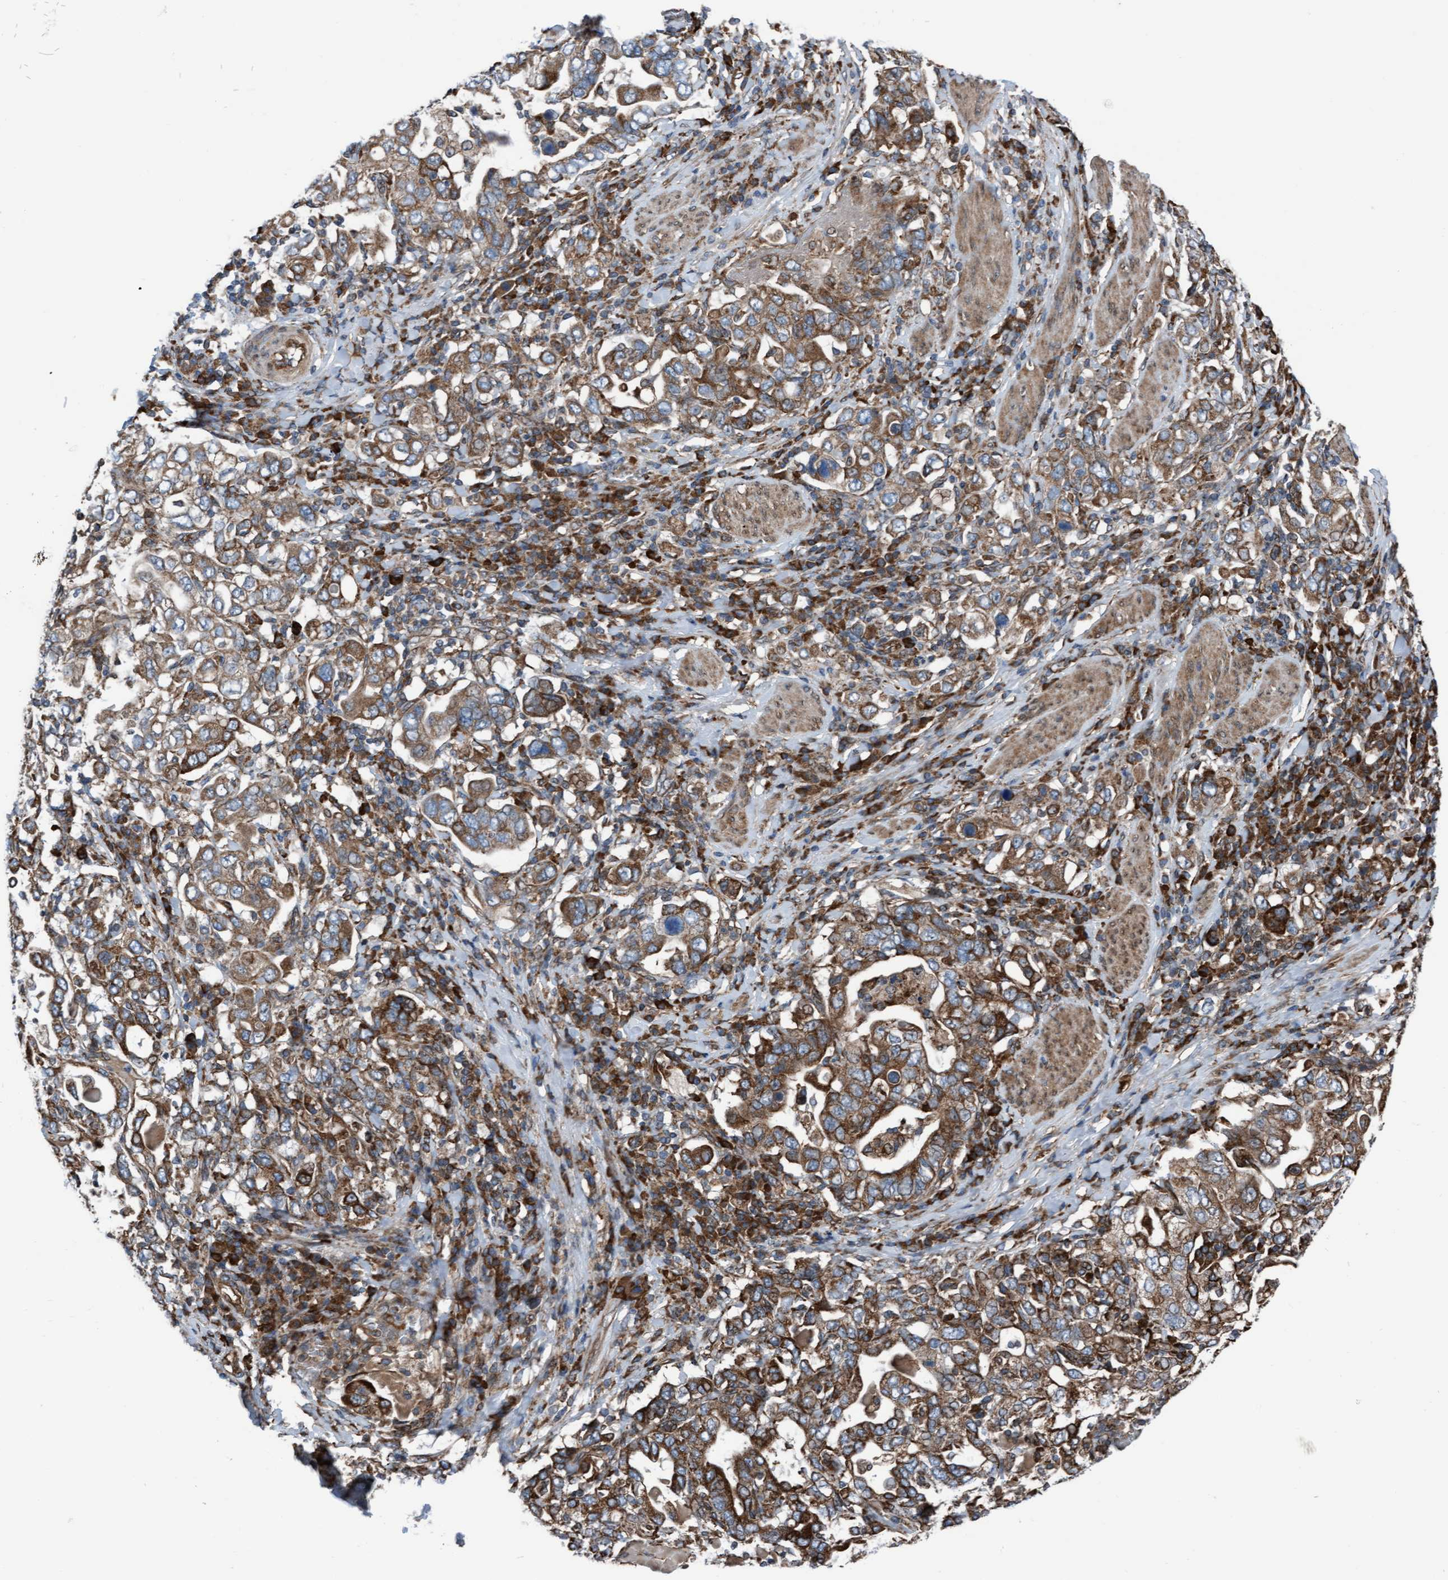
{"staining": {"intensity": "moderate", "quantity": ">75%", "location": "cytoplasmic/membranous"}, "tissue": "stomach cancer", "cell_type": "Tumor cells", "image_type": "cancer", "snomed": [{"axis": "morphology", "description": "Adenocarcinoma, NOS"}, {"axis": "topography", "description": "Stomach, upper"}], "caption": "Stomach adenocarcinoma stained with DAB immunohistochemistry (IHC) displays medium levels of moderate cytoplasmic/membranous staining in about >75% of tumor cells. (IHC, brightfield microscopy, high magnification).", "gene": "RAP1GAP2", "patient": {"sex": "male", "age": 62}}